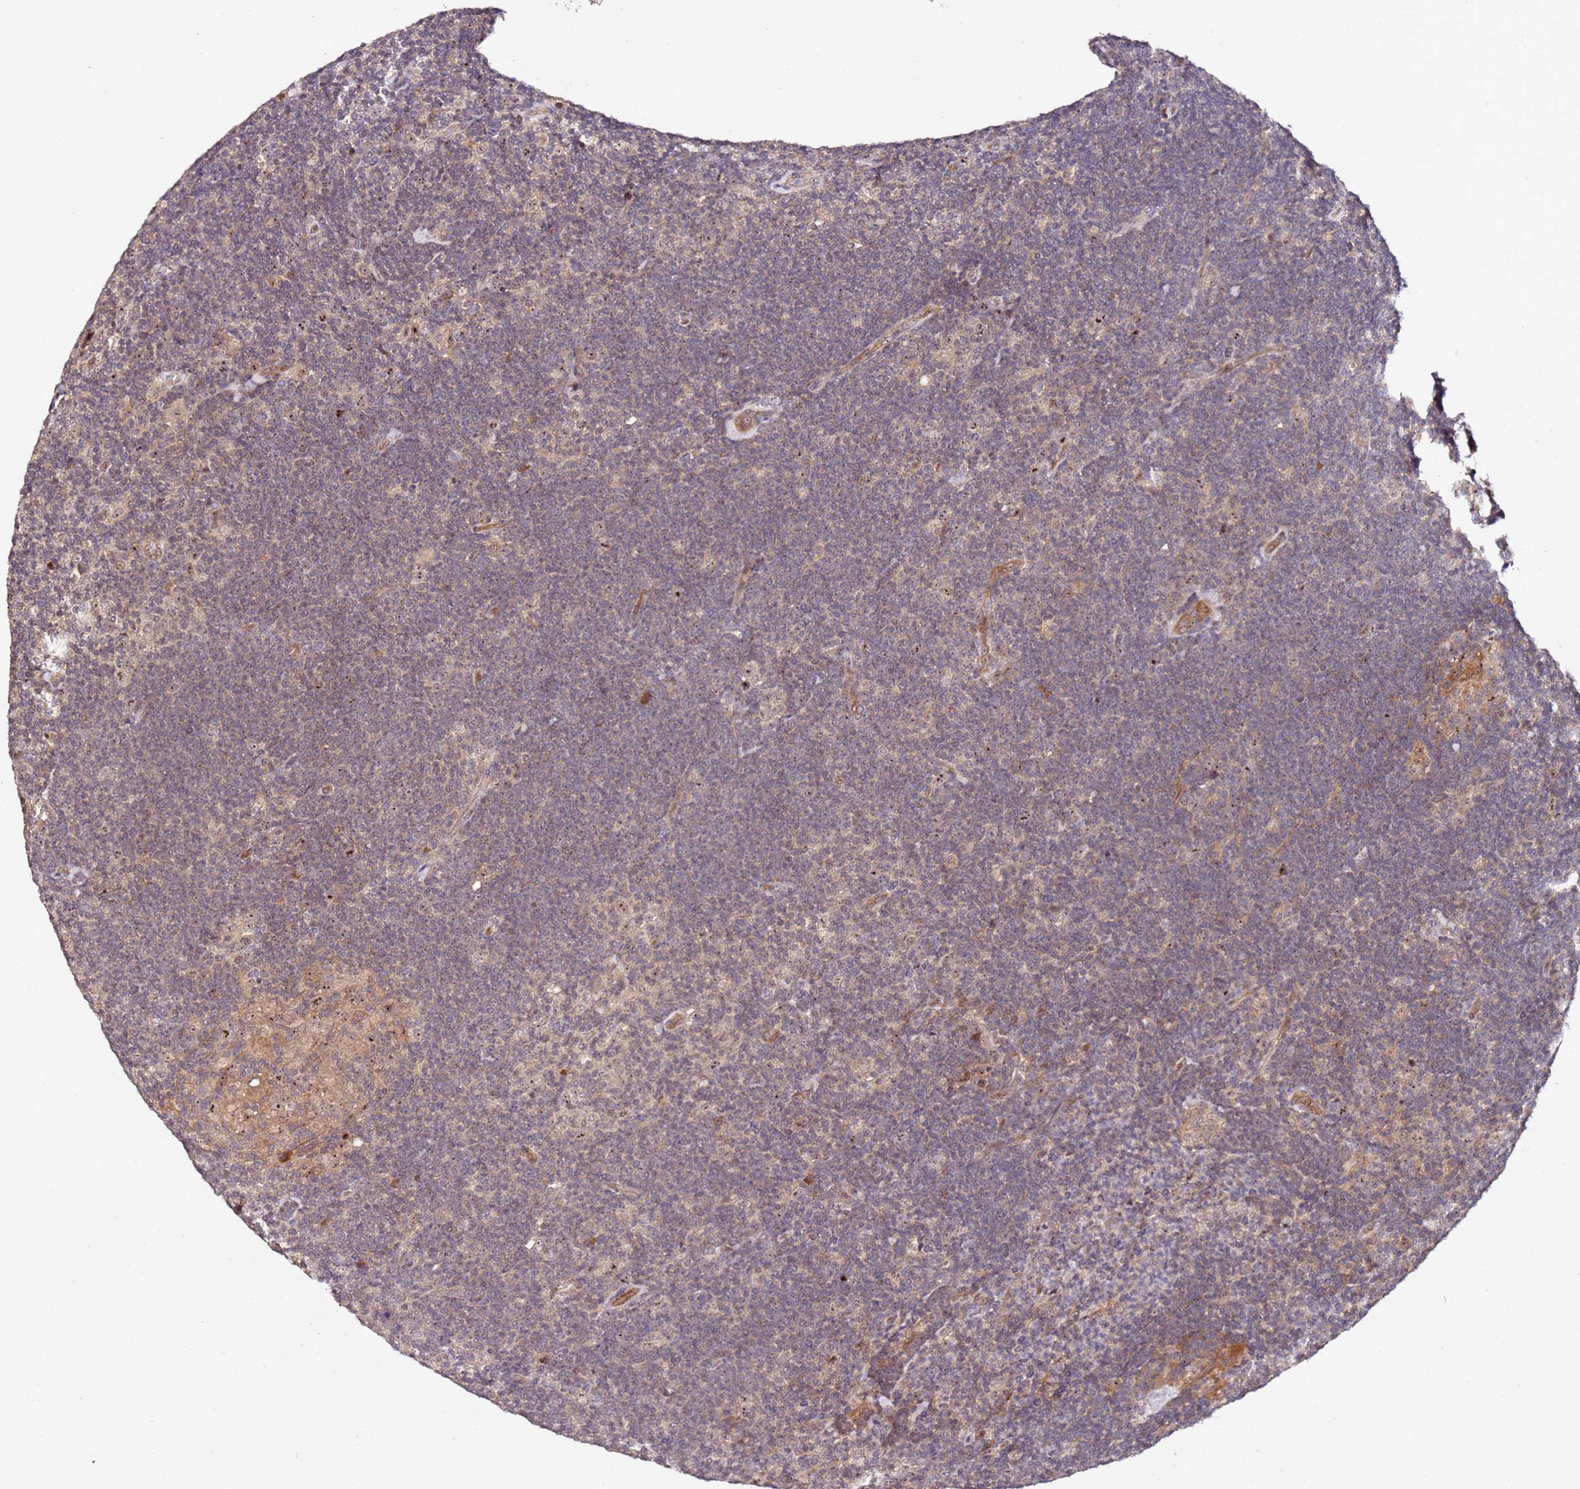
{"staining": {"intensity": "weak", "quantity": ">75%", "location": "nuclear"}, "tissue": "lymphoma", "cell_type": "Tumor cells", "image_type": "cancer", "snomed": [{"axis": "morphology", "description": "Hodgkin's disease, NOS"}, {"axis": "topography", "description": "Lymph node"}], "caption": "The histopathology image displays staining of Hodgkin's disease, revealing weak nuclear protein positivity (brown color) within tumor cells.", "gene": "DDX27", "patient": {"sex": "female", "age": 57}}